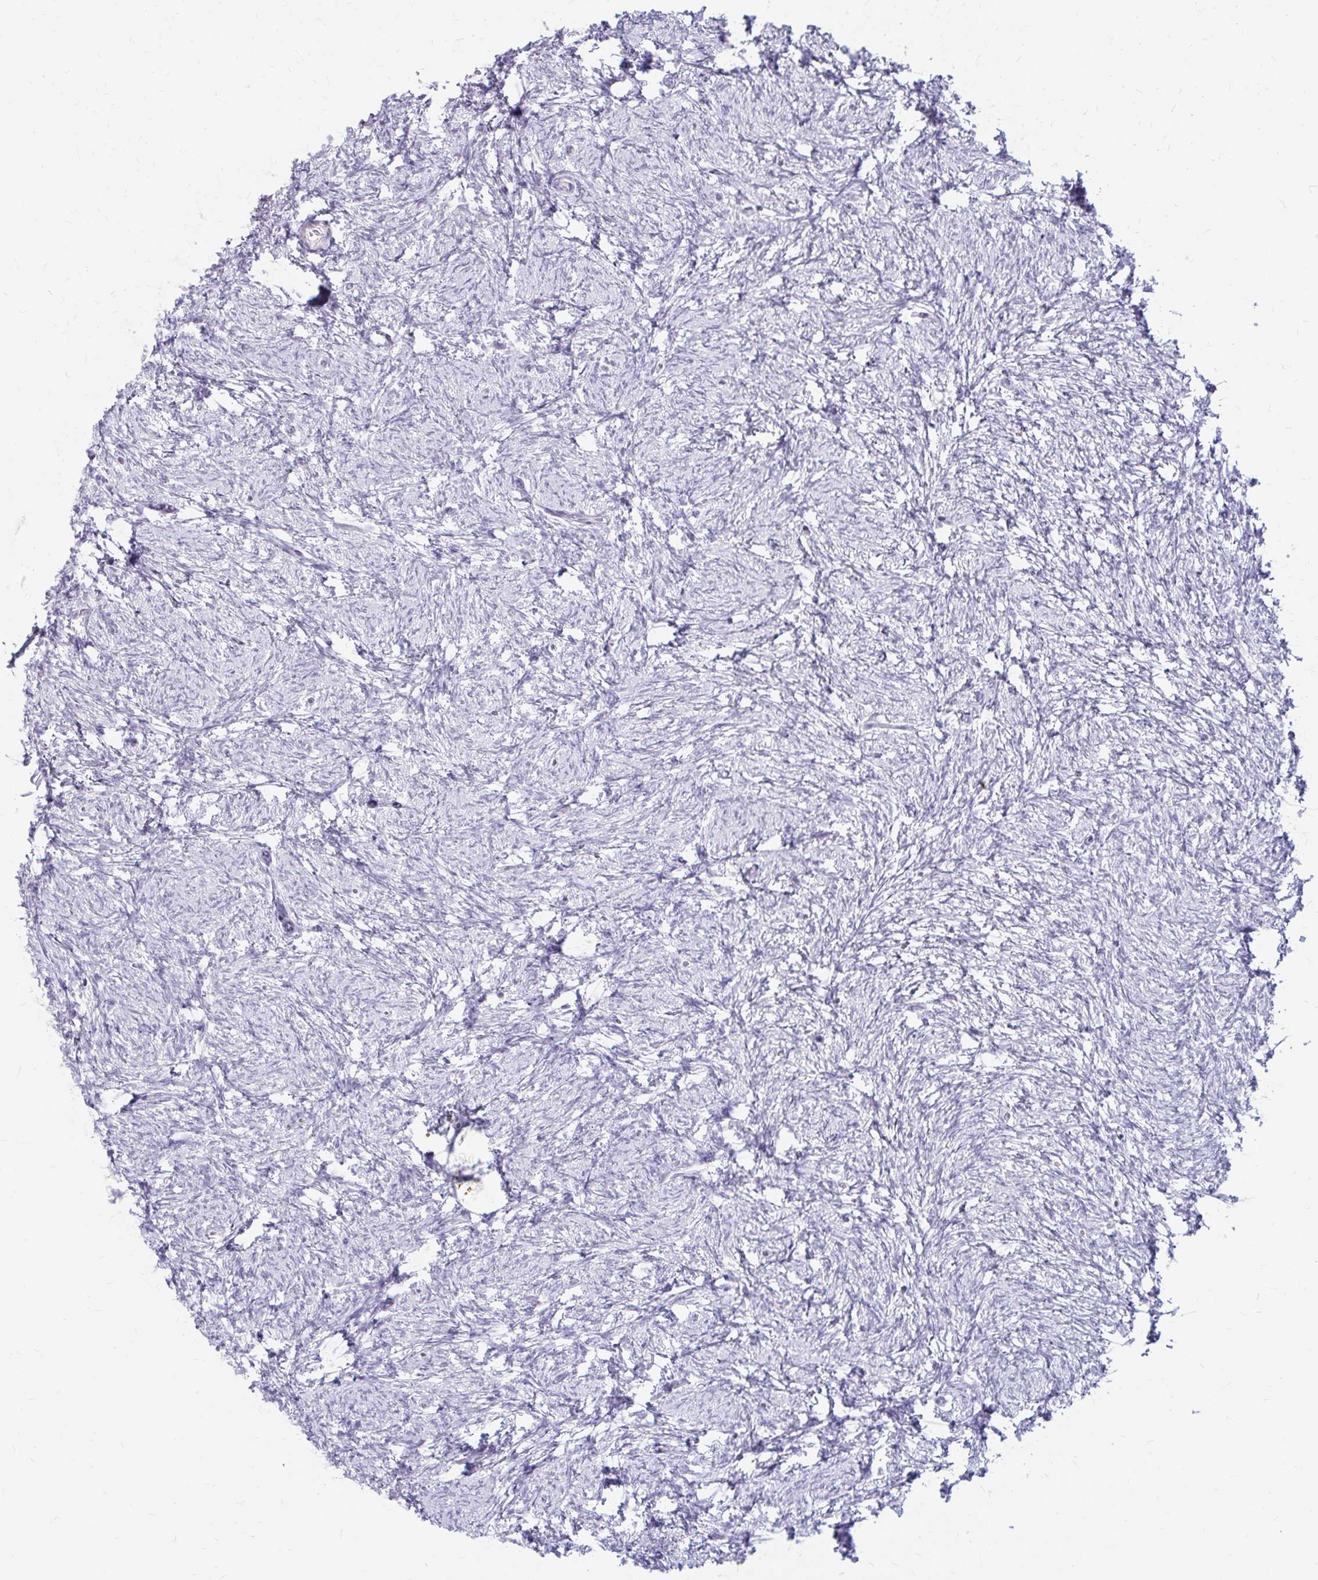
{"staining": {"intensity": "negative", "quantity": "none", "location": "none"}, "tissue": "ovary", "cell_type": "Follicle cells", "image_type": "normal", "snomed": [{"axis": "morphology", "description": "Normal tissue, NOS"}, {"axis": "topography", "description": "Ovary"}], "caption": "A high-resolution photomicrograph shows immunohistochemistry (IHC) staining of normal ovary, which exhibits no significant expression in follicle cells. Brightfield microscopy of immunohistochemistry (IHC) stained with DAB (3,3'-diaminobenzidine) (brown) and hematoxylin (blue), captured at high magnification.", "gene": "RGS16", "patient": {"sex": "female", "age": 41}}